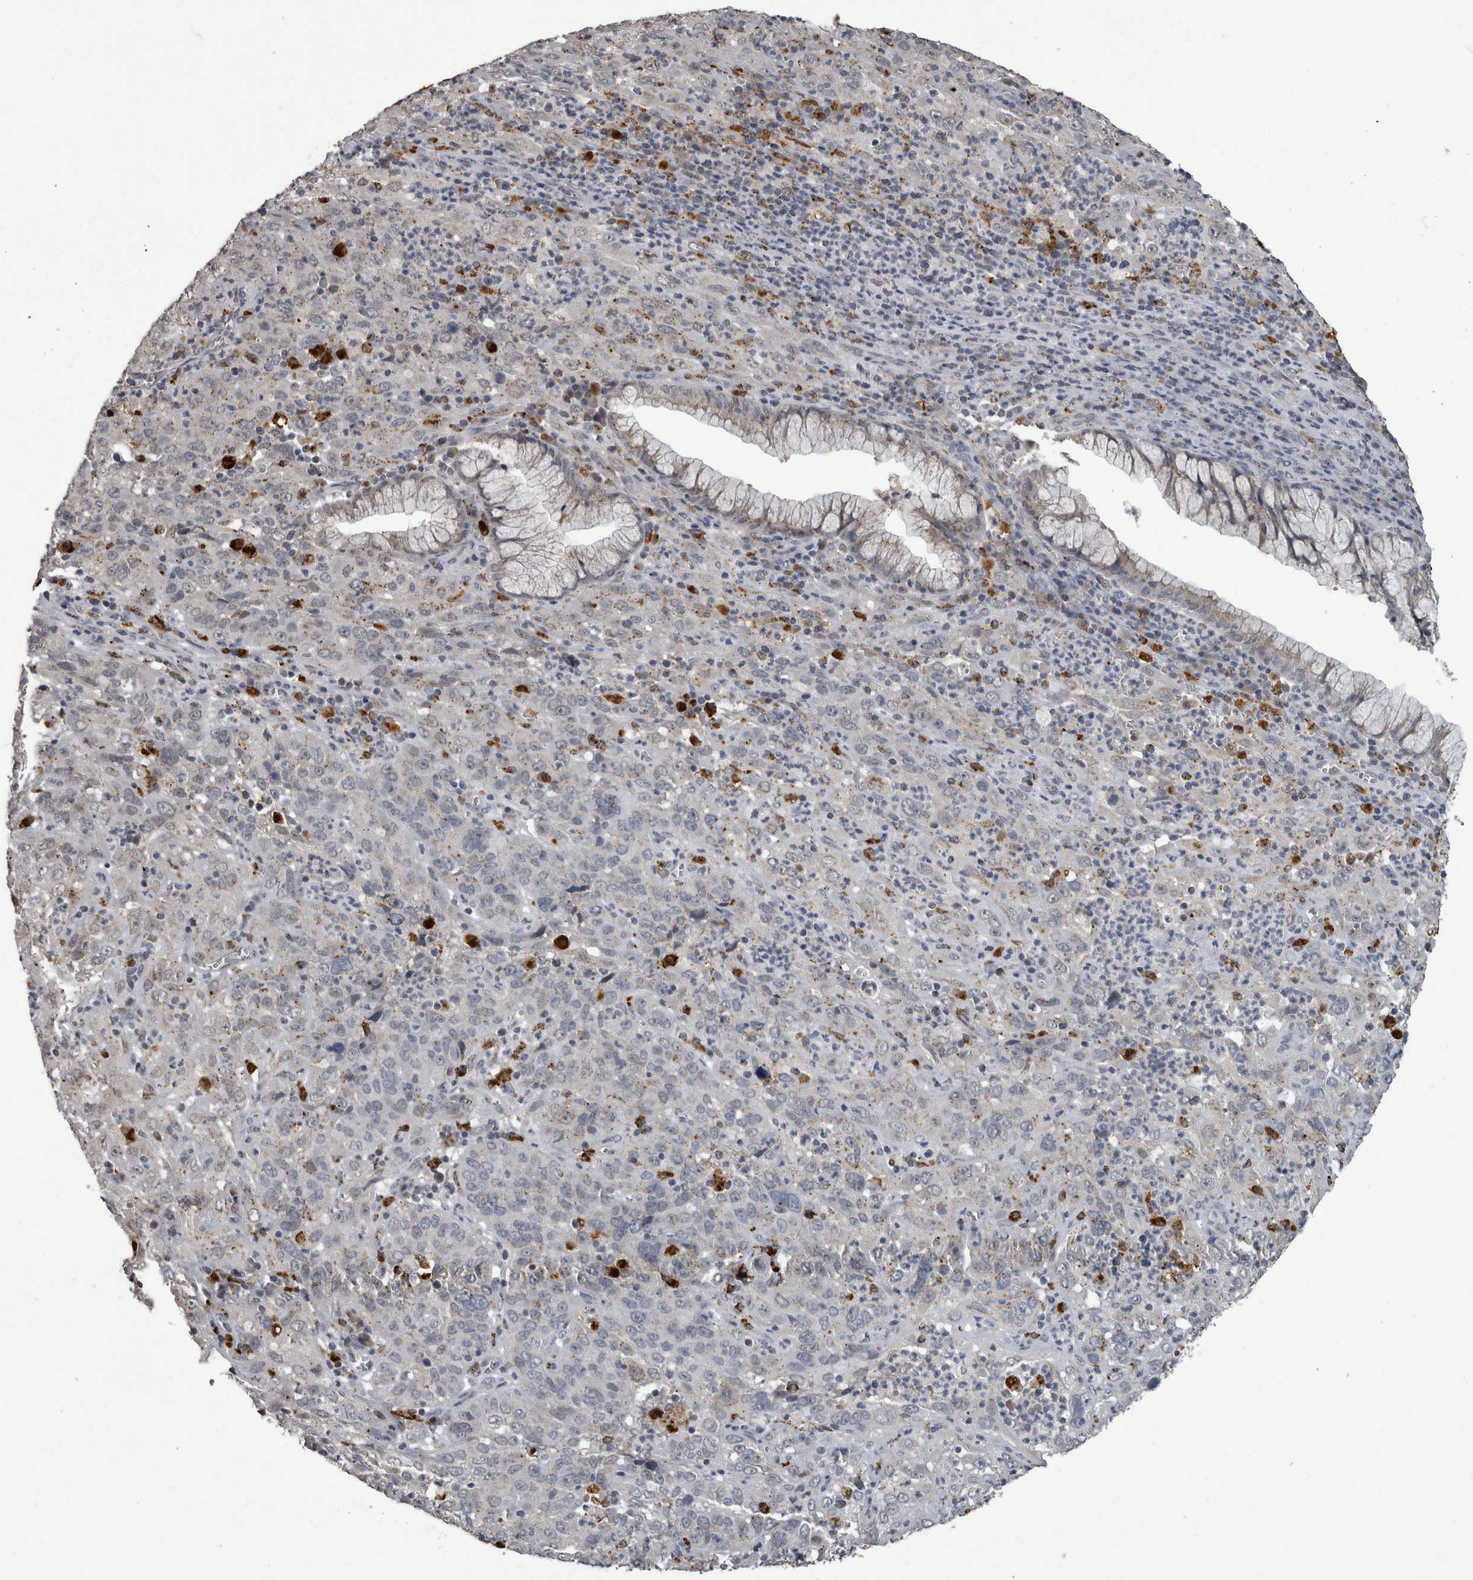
{"staining": {"intensity": "negative", "quantity": "none", "location": "none"}, "tissue": "cervical cancer", "cell_type": "Tumor cells", "image_type": "cancer", "snomed": [{"axis": "morphology", "description": "Squamous cell carcinoma, NOS"}, {"axis": "topography", "description": "Cervix"}], "caption": "This image is of cervical cancer (squamous cell carcinoma) stained with immunohistochemistry (IHC) to label a protein in brown with the nuclei are counter-stained blue. There is no positivity in tumor cells.", "gene": "NAAA", "patient": {"sex": "female", "age": 32}}